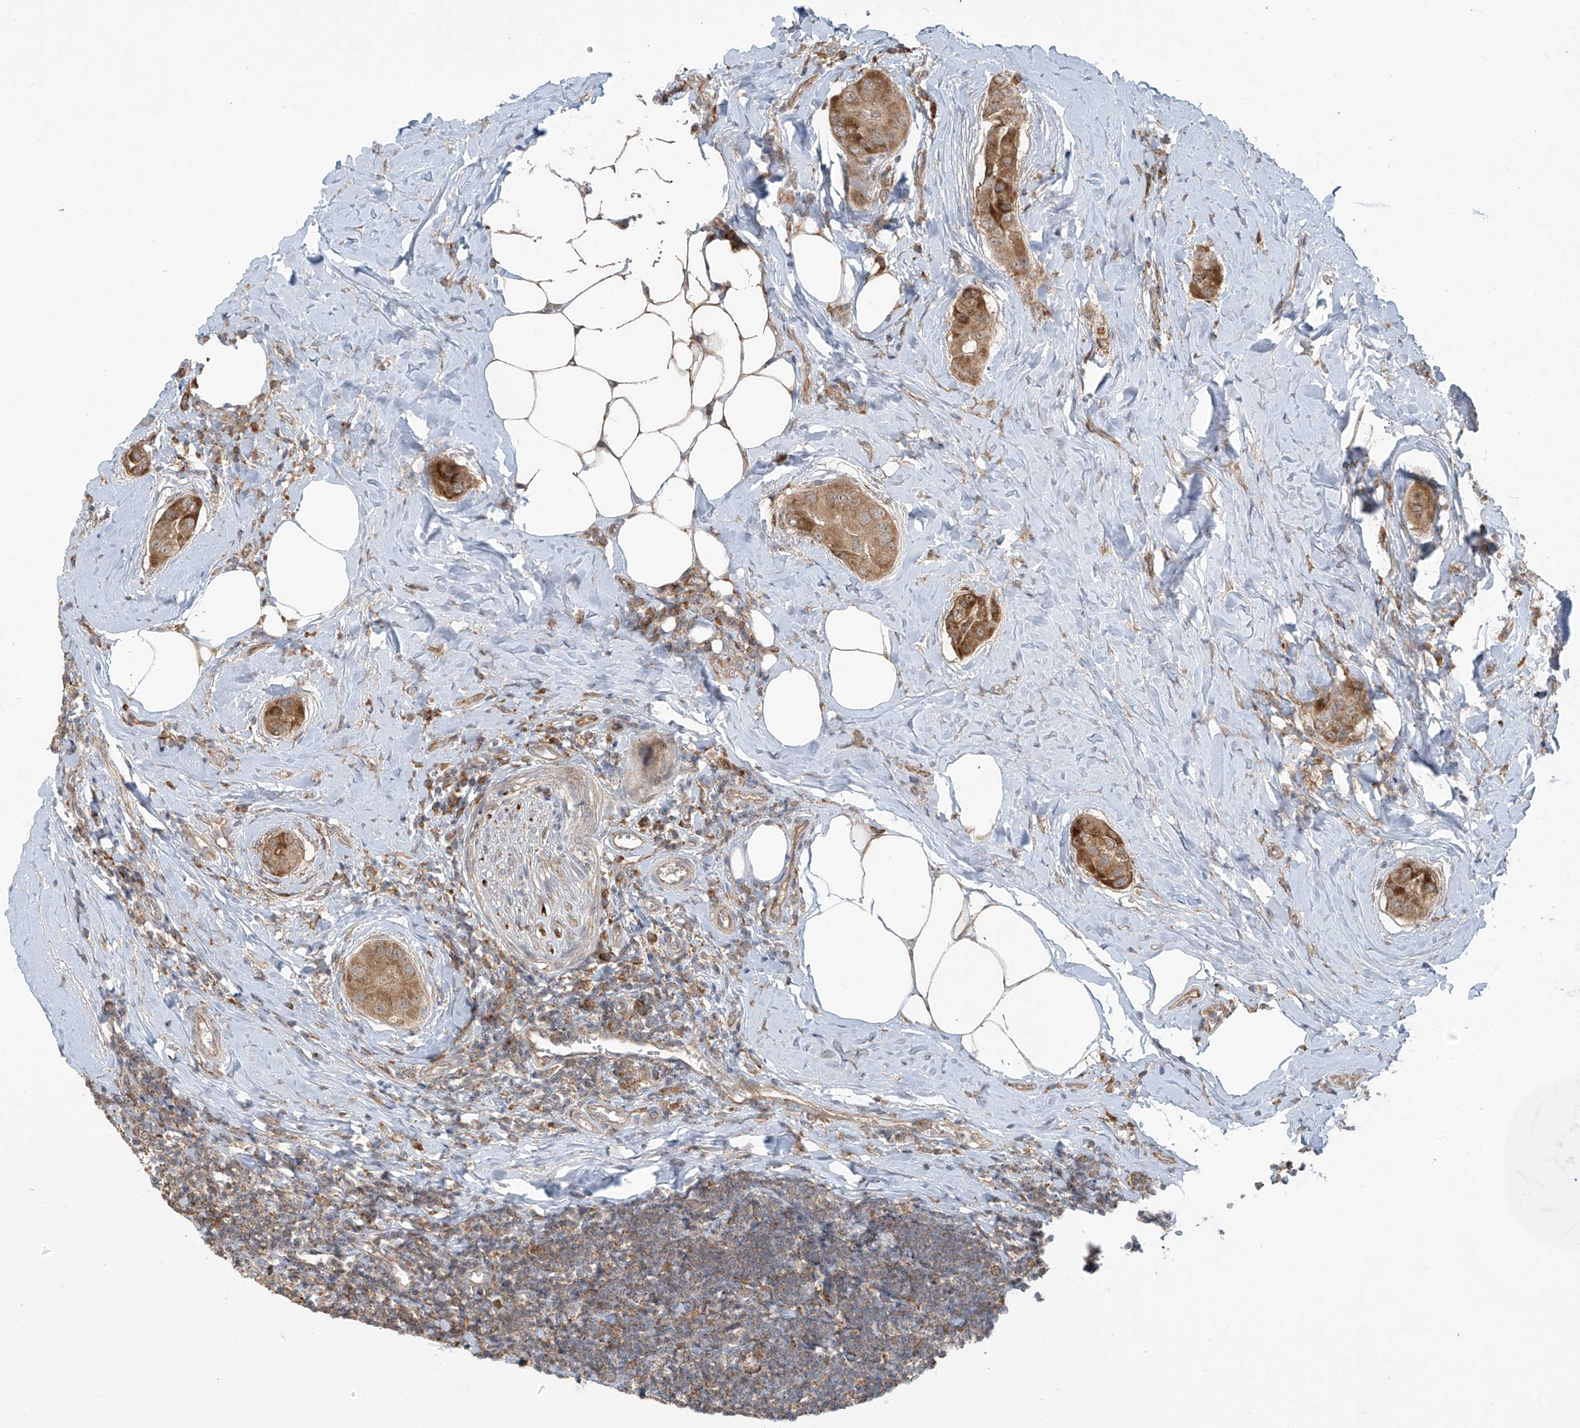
{"staining": {"intensity": "moderate", "quantity": ">75%", "location": "cytoplasmic/membranous"}, "tissue": "thyroid cancer", "cell_type": "Tumor cells", "image_type": "cancer", "snomed": [{"axis": "morphology", "description": "Papillary adenocarcinoma, NOS"}, {"axis": "topography", "description": "Thyroid gland"}], "caption": "Protein expression analysis of thyroid cancer (papillary adenocarcinoma) displays moderate cytoplasmic/membranous expression in approximately >75% of tumor cells.", "gene": "KATNIP", "patient": {"sex": "male", "age": 33}}